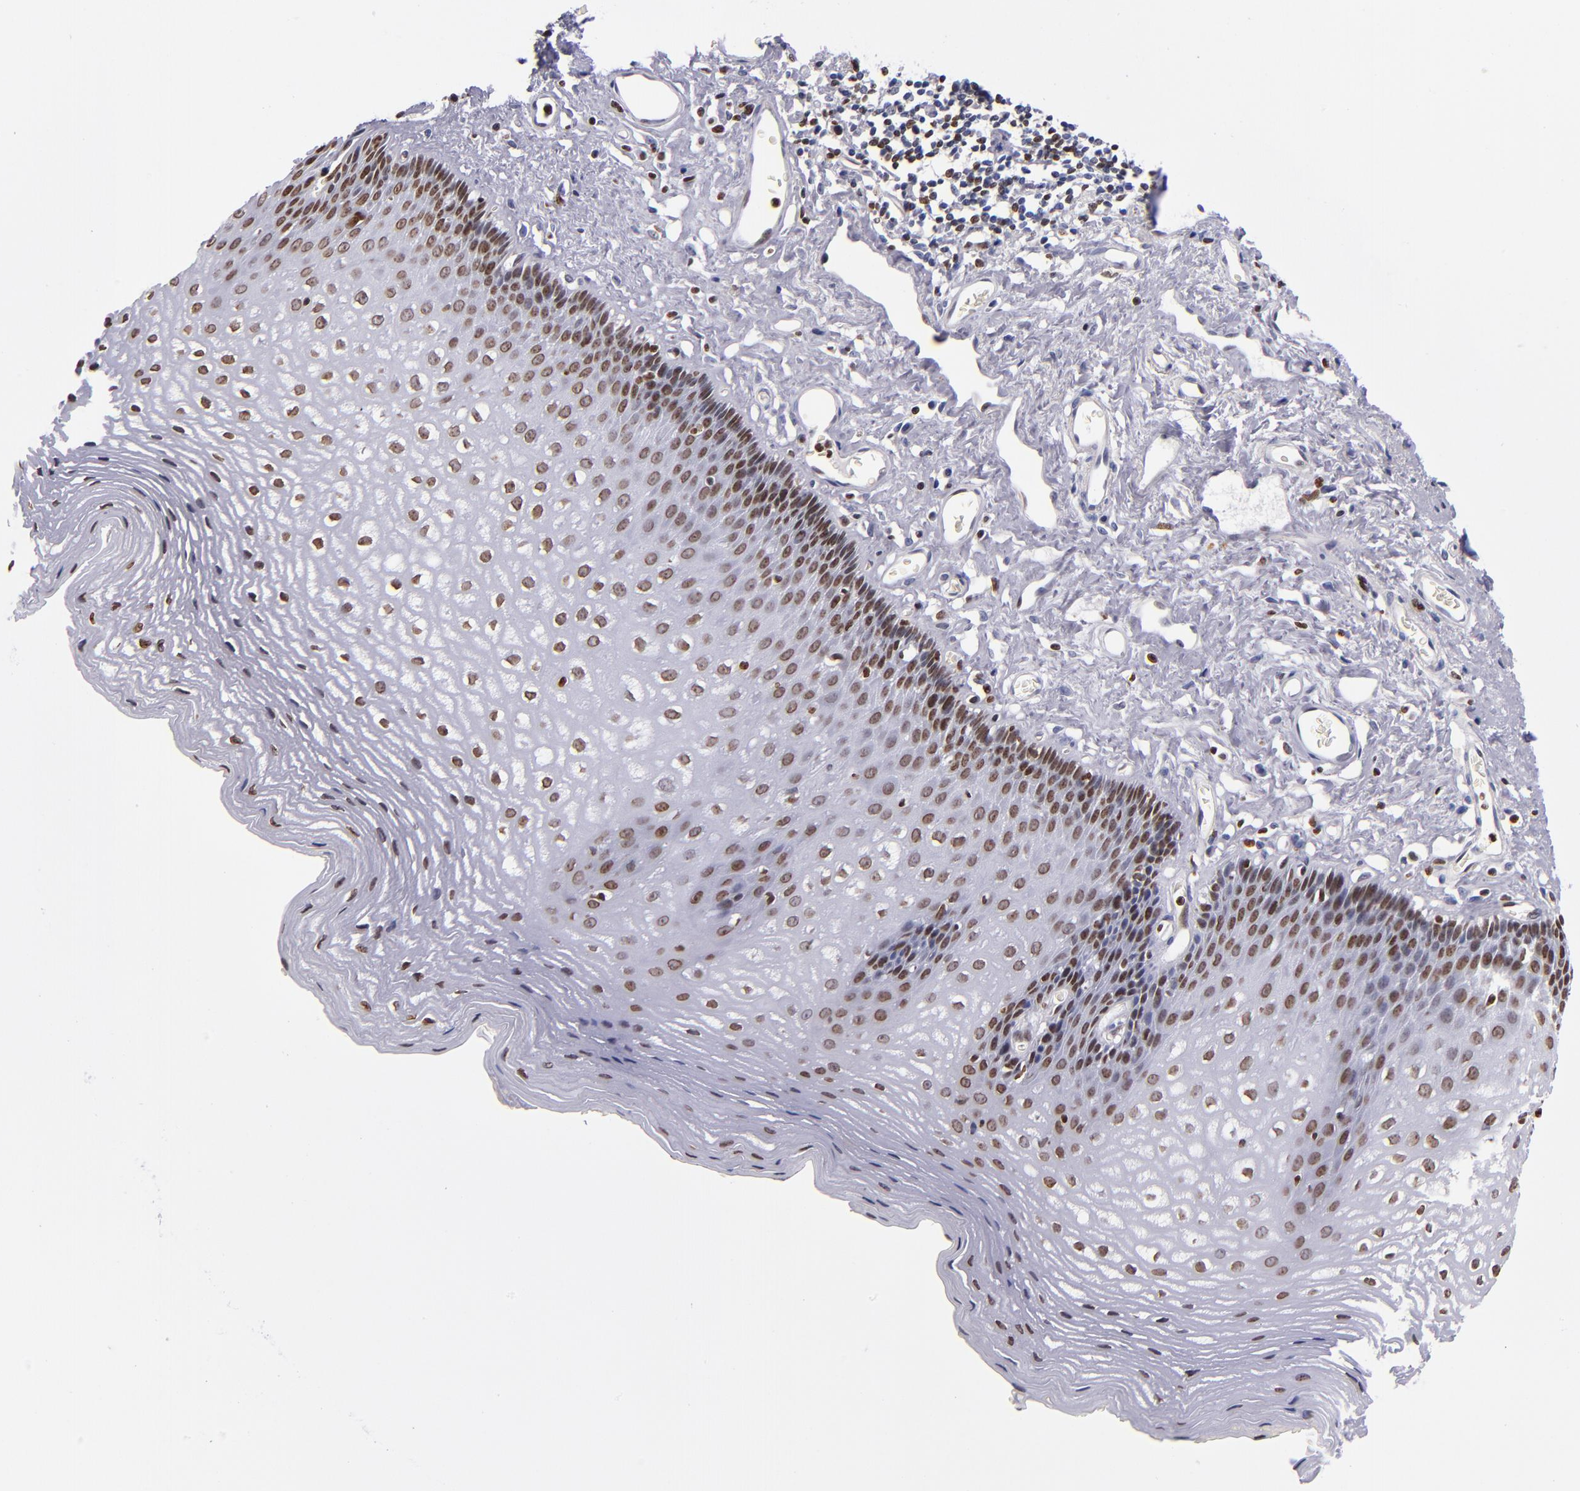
{"staining": {"intensity": "moderate", "quantity": "25%-75%", "location": "nuclear"}, "tissue": "esophagus", "cell_type": "Squamous epithelial cells", "image_type": "normal", "snomed": [{"axis": "morphology", "description": "Normal tissue, NOS"}, {"axis": "topography", "description": "Esophagus"}], "caption": "Unremarkable esophagus displays moderate nuclear staining in approximately 25%-75% of squamous epithelial cells, visualized by immunohistochemistry. The protein is shown in brown color, while the nuclei are stained blue.", "gene": "CDKL5", "patient": {"sex": "female", "age": 70}}